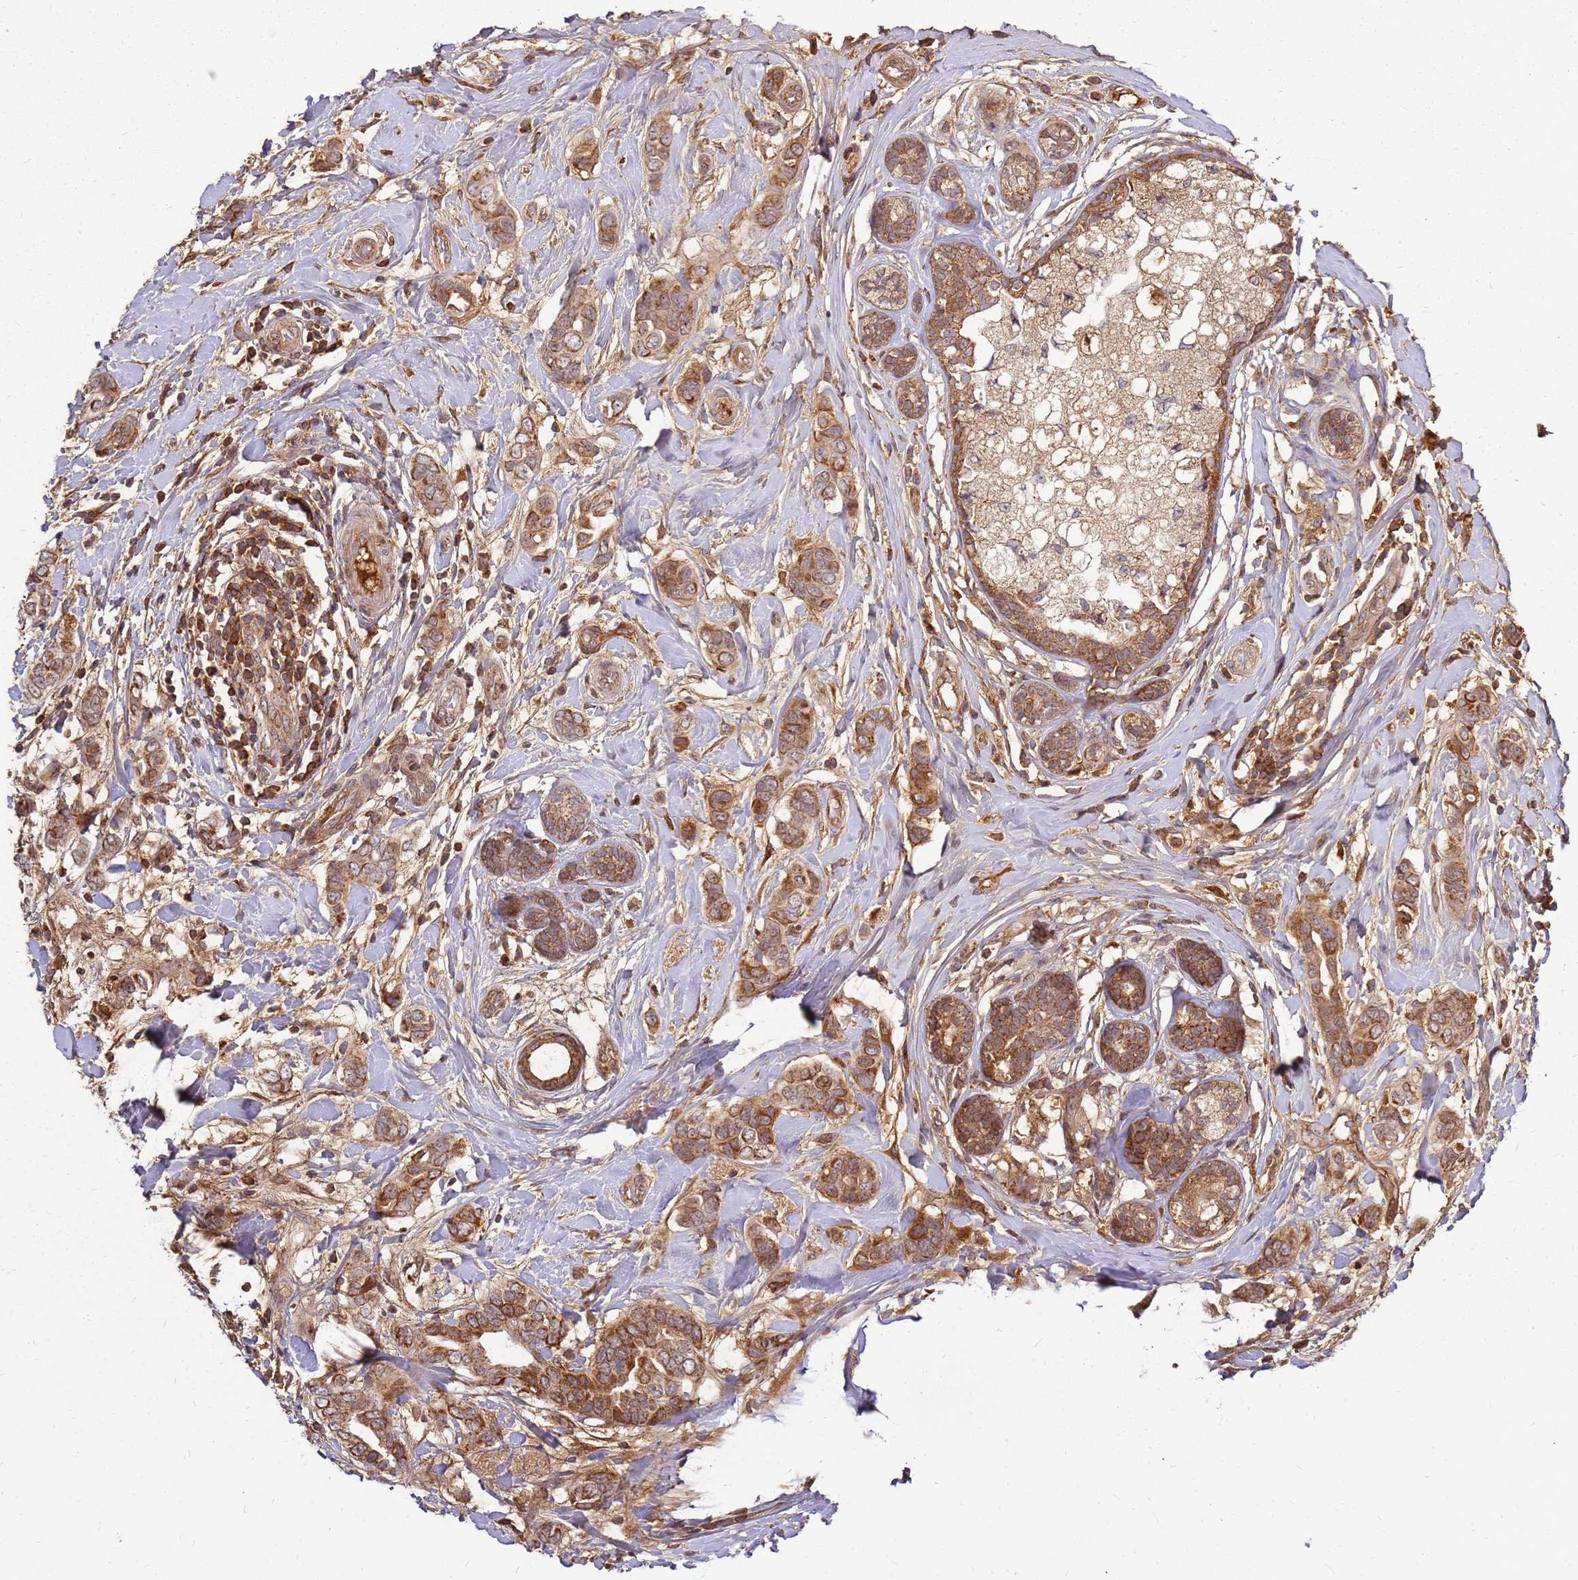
{"staining": {"intensity": "moderate", "quantity": ">75%", "location": "cytoplasmic/membranous"}, "tissue": "breast cancer", "cell_type": "Tumor cells", "image_type": "cancer", "snomed": [{"axis": "morphology", "description": "Lobular carcinoma"}, {"axis": "topography", "description": "Breast"}], "caption": "The histopathology image displays staining of breast cancer, revealing moderate cytoplasmic/membranous protein staining (brown color) within tumor cells.", "gene": "CCDC159", "patient": {"sex": "female", "age": 51}}